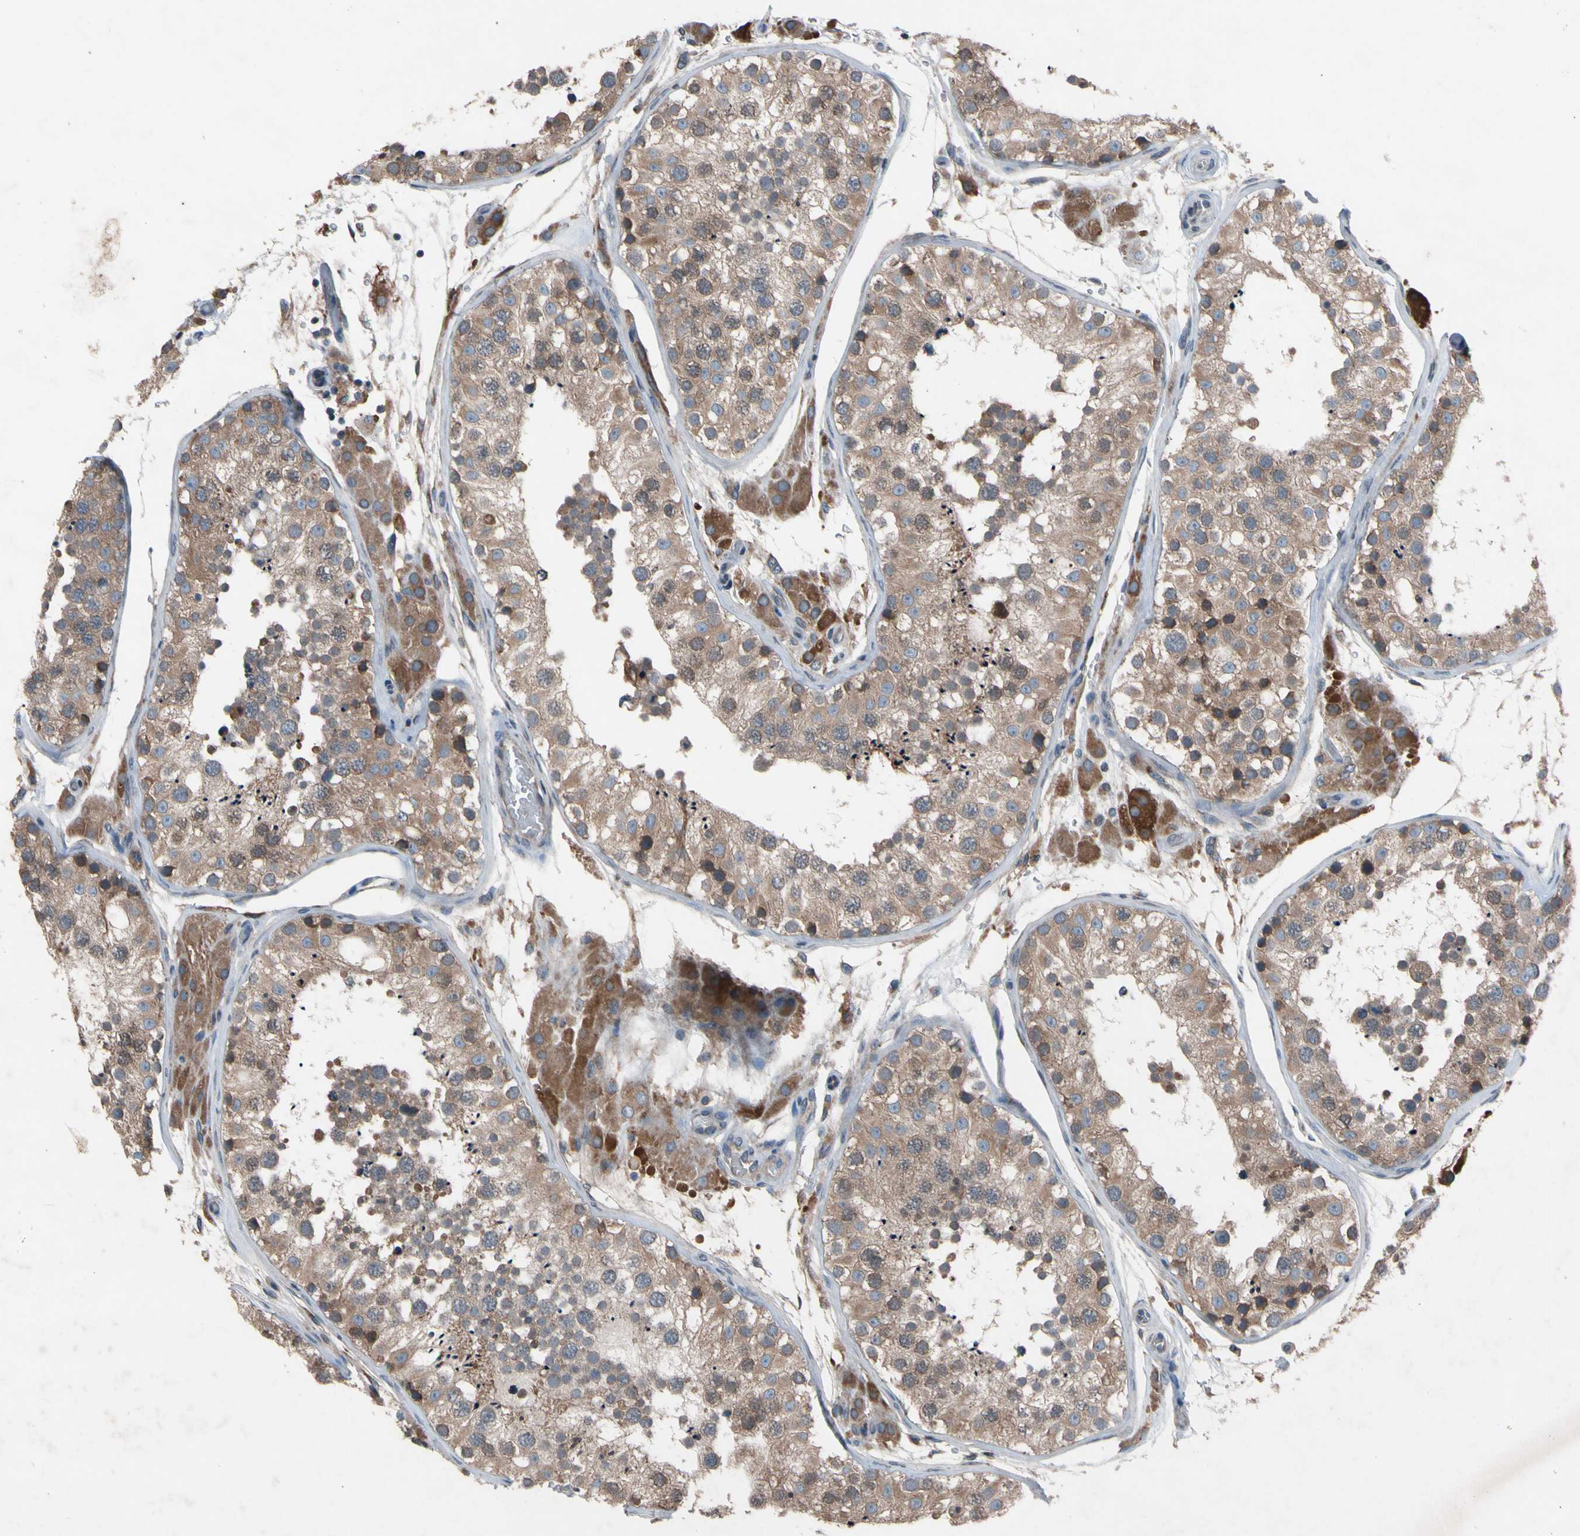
{"staining": {"intensity": "moderate", "quantity": ">75%", "location": "cytoplasmic/membranous"}, "tissue": "testis", "cell_type": "Cells in seminiferous ducts", "image_type": "normal", "snomed": [{"axis": "morphology", "description": "Normal tissue, NOS"}, {"axis": "topography", "description": "Testis"}, {"axis": "topography", "description": "Epididymis"}], "caption": "Protein analysis of unremarkable testis displays moderate cytoplasmic/membranous expression in approximately >75% of cells in seminiferous ducts. Using DAB (brown) and hematoxylin (blue) stains, captured at high magnification using brightfield microscopy.", "gene": "PRDX4", "patient": {"sex": "male", "age": 26}}